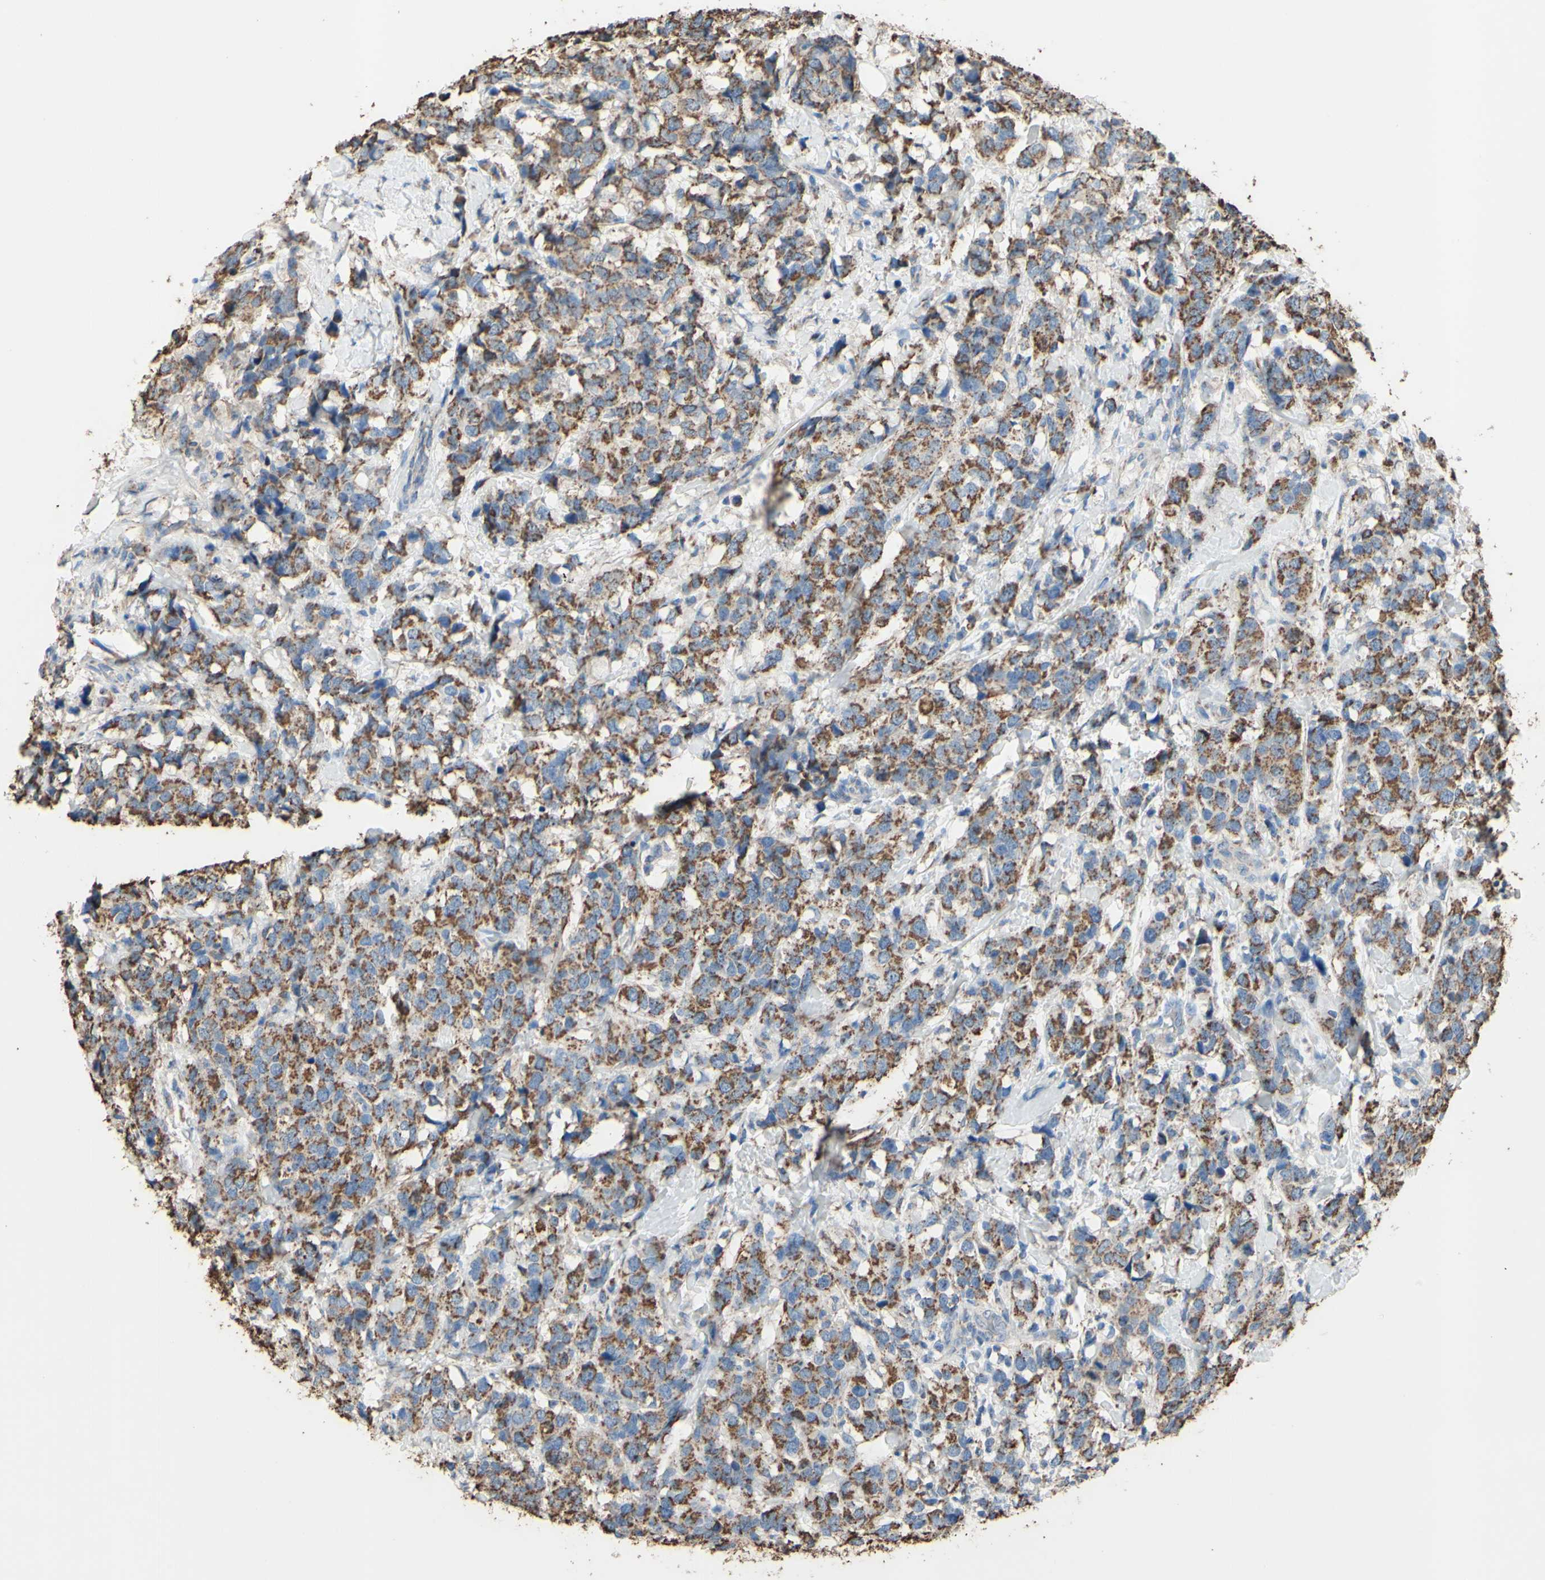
{"staining": {"intensity": "moderate", "quantity": "25%-75%", "location": "cytoplasmic/membranous"}, "tissue": "breast cancer", "cell_type": "Tumor cells", "image_type": "cancer", "snomed": [{"axis": "morphology", "description": "Lobular carcinoma"}, {"axis": "topography", "description": "Breast"}], "caption": "This is an image of immunohistochemistry (IHC) staining of breast lobular carcinoma, which shows moderate expression in the cytoplasmic/membranous of tumor cells.", "gene": "CMKLR2", "patient": {"sex": "female", "age": 59}}